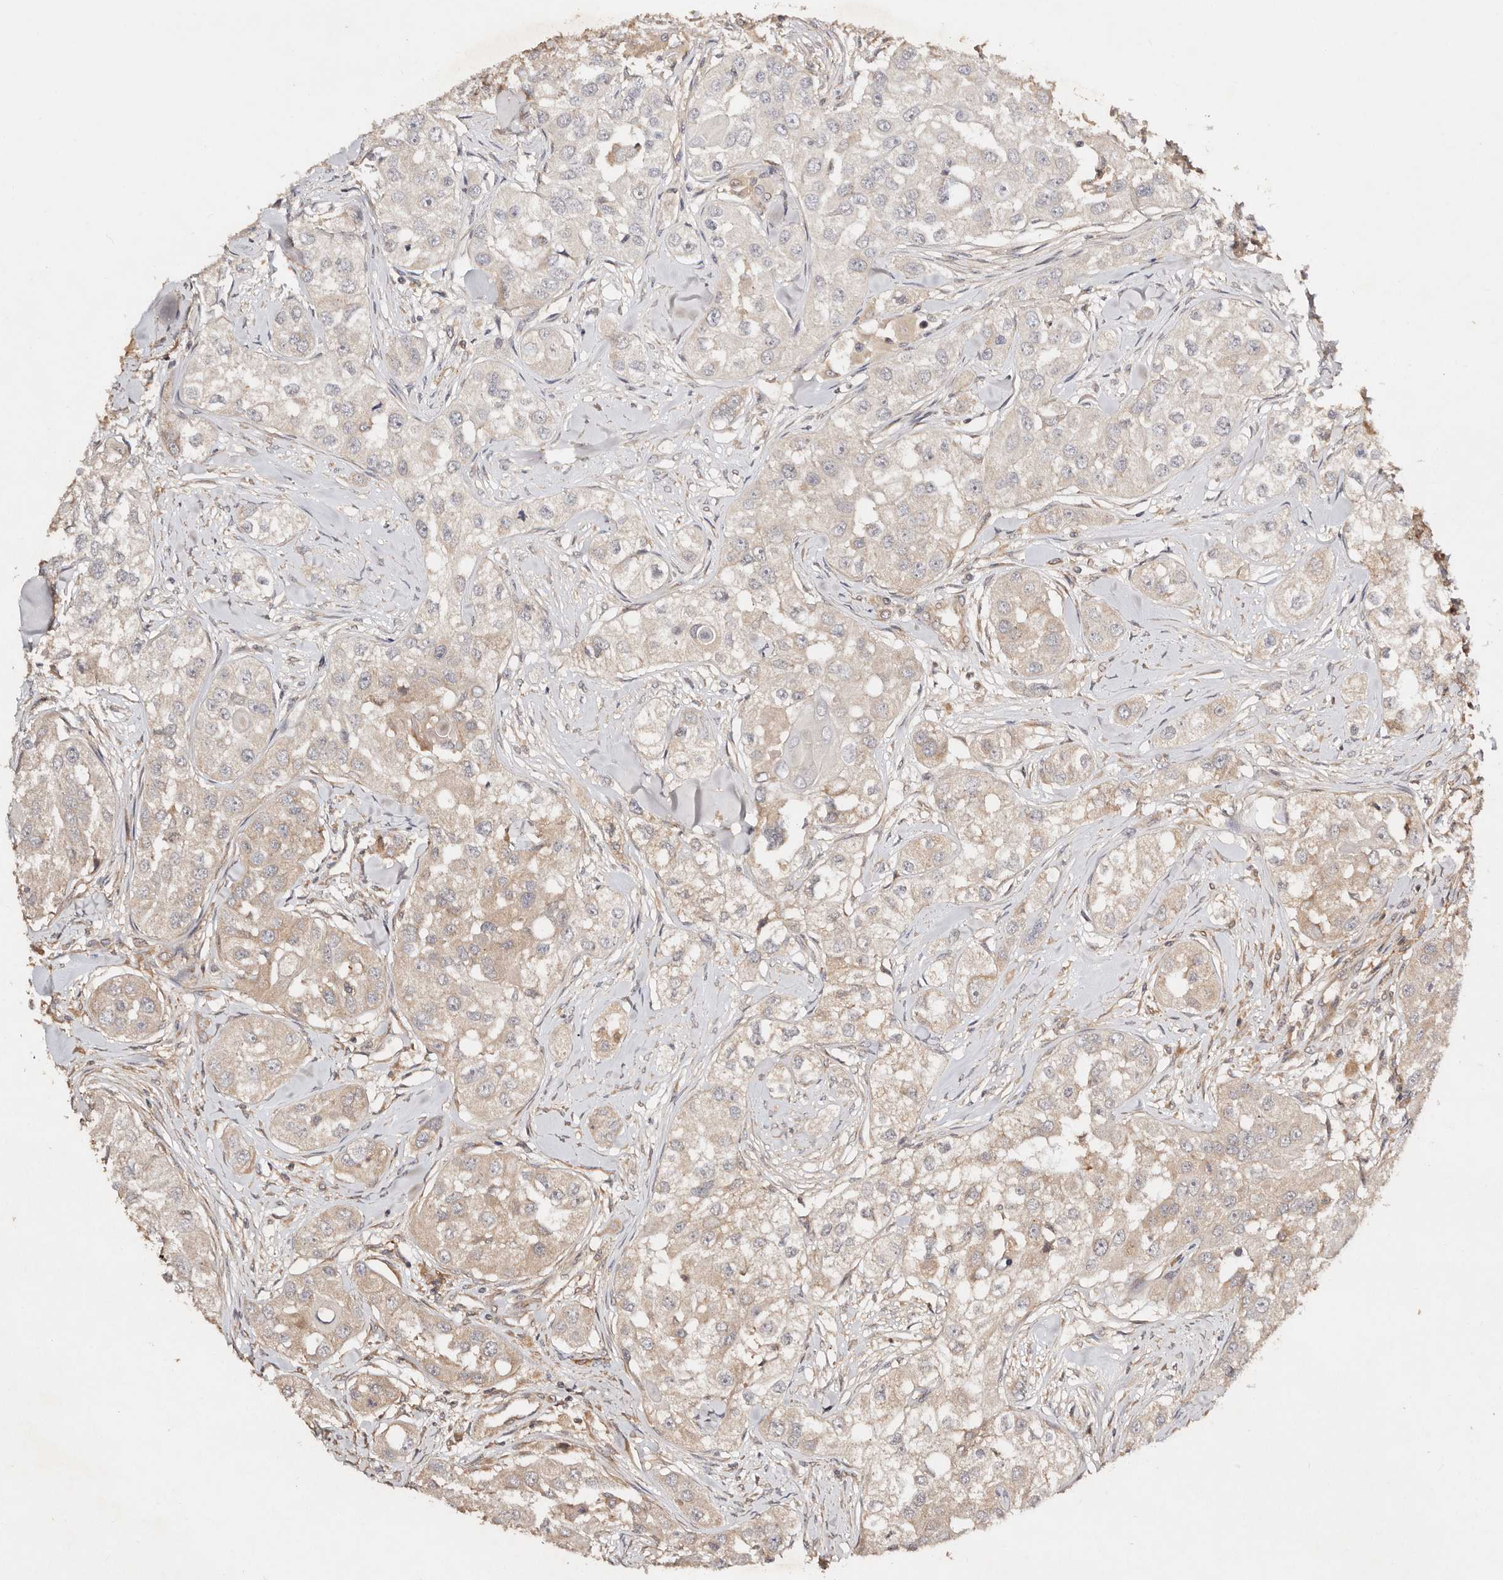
{"staining": {"intensity": "weak", "quantity": "<25%", "location": "cytoplasmic/membranous"}, "tissue": "head and neck cancer", "cell_type": "Tumor cells", "image_type": "cancer", "snomed": [{"axis": "morphology", "description": "Normal tissue, NOS"}, {"axis": "morphology", "description": "Squamous cell carcinoma, NOS"}, {"axis": "topography", "description": "Skeletal muscle"}, {"axis": "topography", "description": "Head-Neck"}], "caption": "DAB immunohistochemical staining of head and neck cancer (squamous cell carcinoma) shows no significant expression in tumor cells. (Immunohistochemistry, brightfield microscopy, high magnification).", "gene": "DENND11", "patient": {"sex": "male", "age": 51}}